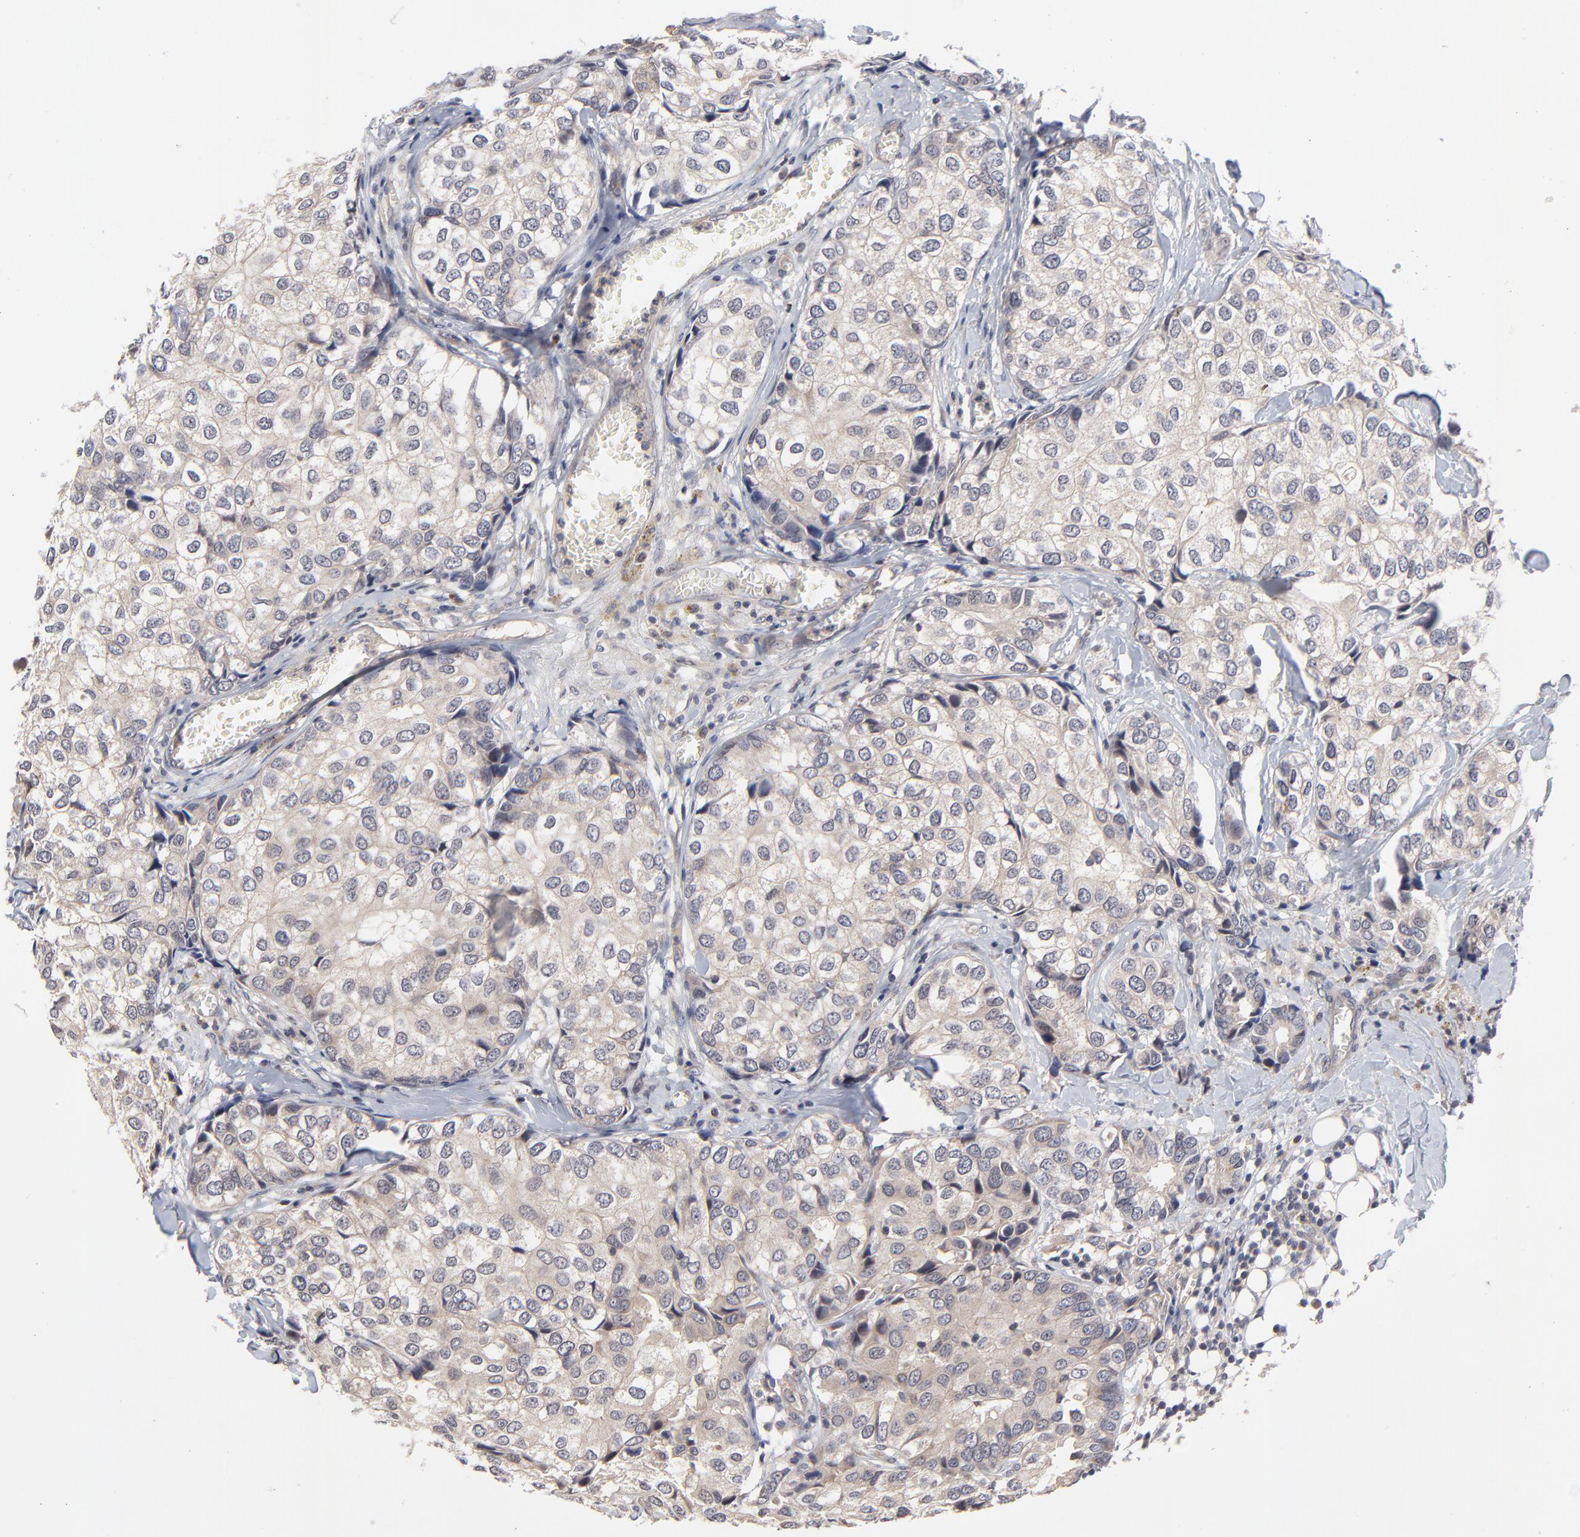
{"staining": {"intensity": "weak", "quantity": ">75%", "location": "cytoplasmic/membranous"}, "tissue": "breast cancer", "cell_type": "Tumor cells", "image_type": "cancer", "snomed": [{"axis": "morphology", "description": "Duct carcinoma"}, {"axis": "topography", "description": "Breast"}], "caption": "Breast cancer stained with a protein marker shows weak staining in tumor cells.", "gene": "ZNF157", "patient": {"sex": "female", "age": 68}}